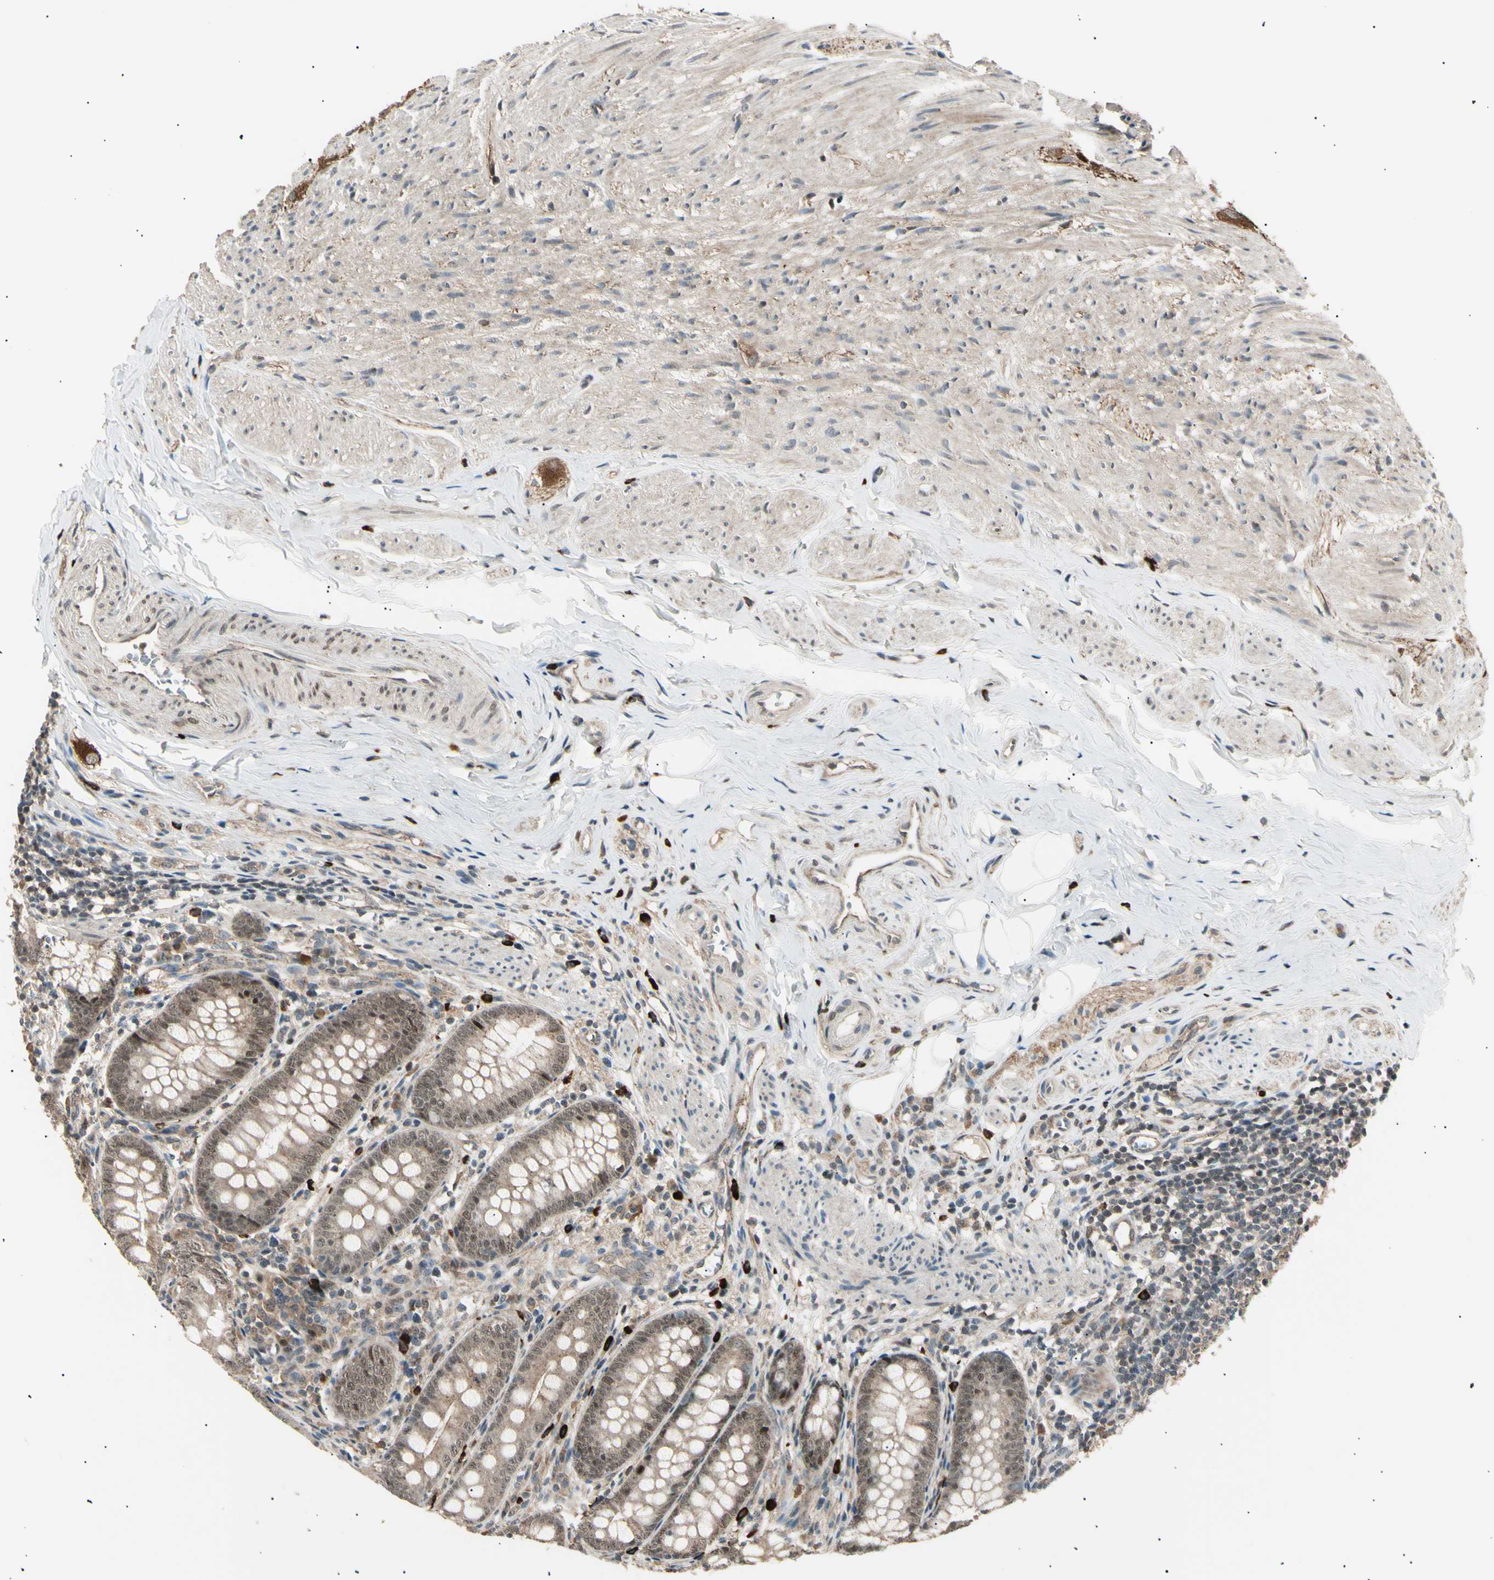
{"staining": {"intensity": "moderate", "quantity": ">75%", "location": "cytoplasmic/membranous,nuclear"}, "tissue": "appendix", "cell_type": "Glandular cells", "image_type": "normal", "snomed": [{"axis": "morphology", "description": "Normal tissue, NOS"}, {"axis": "topography", "description": "Appendix"}], "caption": "Immunohistochemistry staining of normal appendix, which displays medium levels of moderate cytoplasmic/membranous,nuclear expression in approximately >75% of glandular cells indicating moderate cytoplasmic/membranous,nuclear protein staining. The staining was performed using DAB (3,3'-diaminobenzidine) (brown) for protein detection and nuclei were counterstained in hematoxylin (blue).", "gene": "NUAK2", "patient": {"sex": "female", "age": 77}}